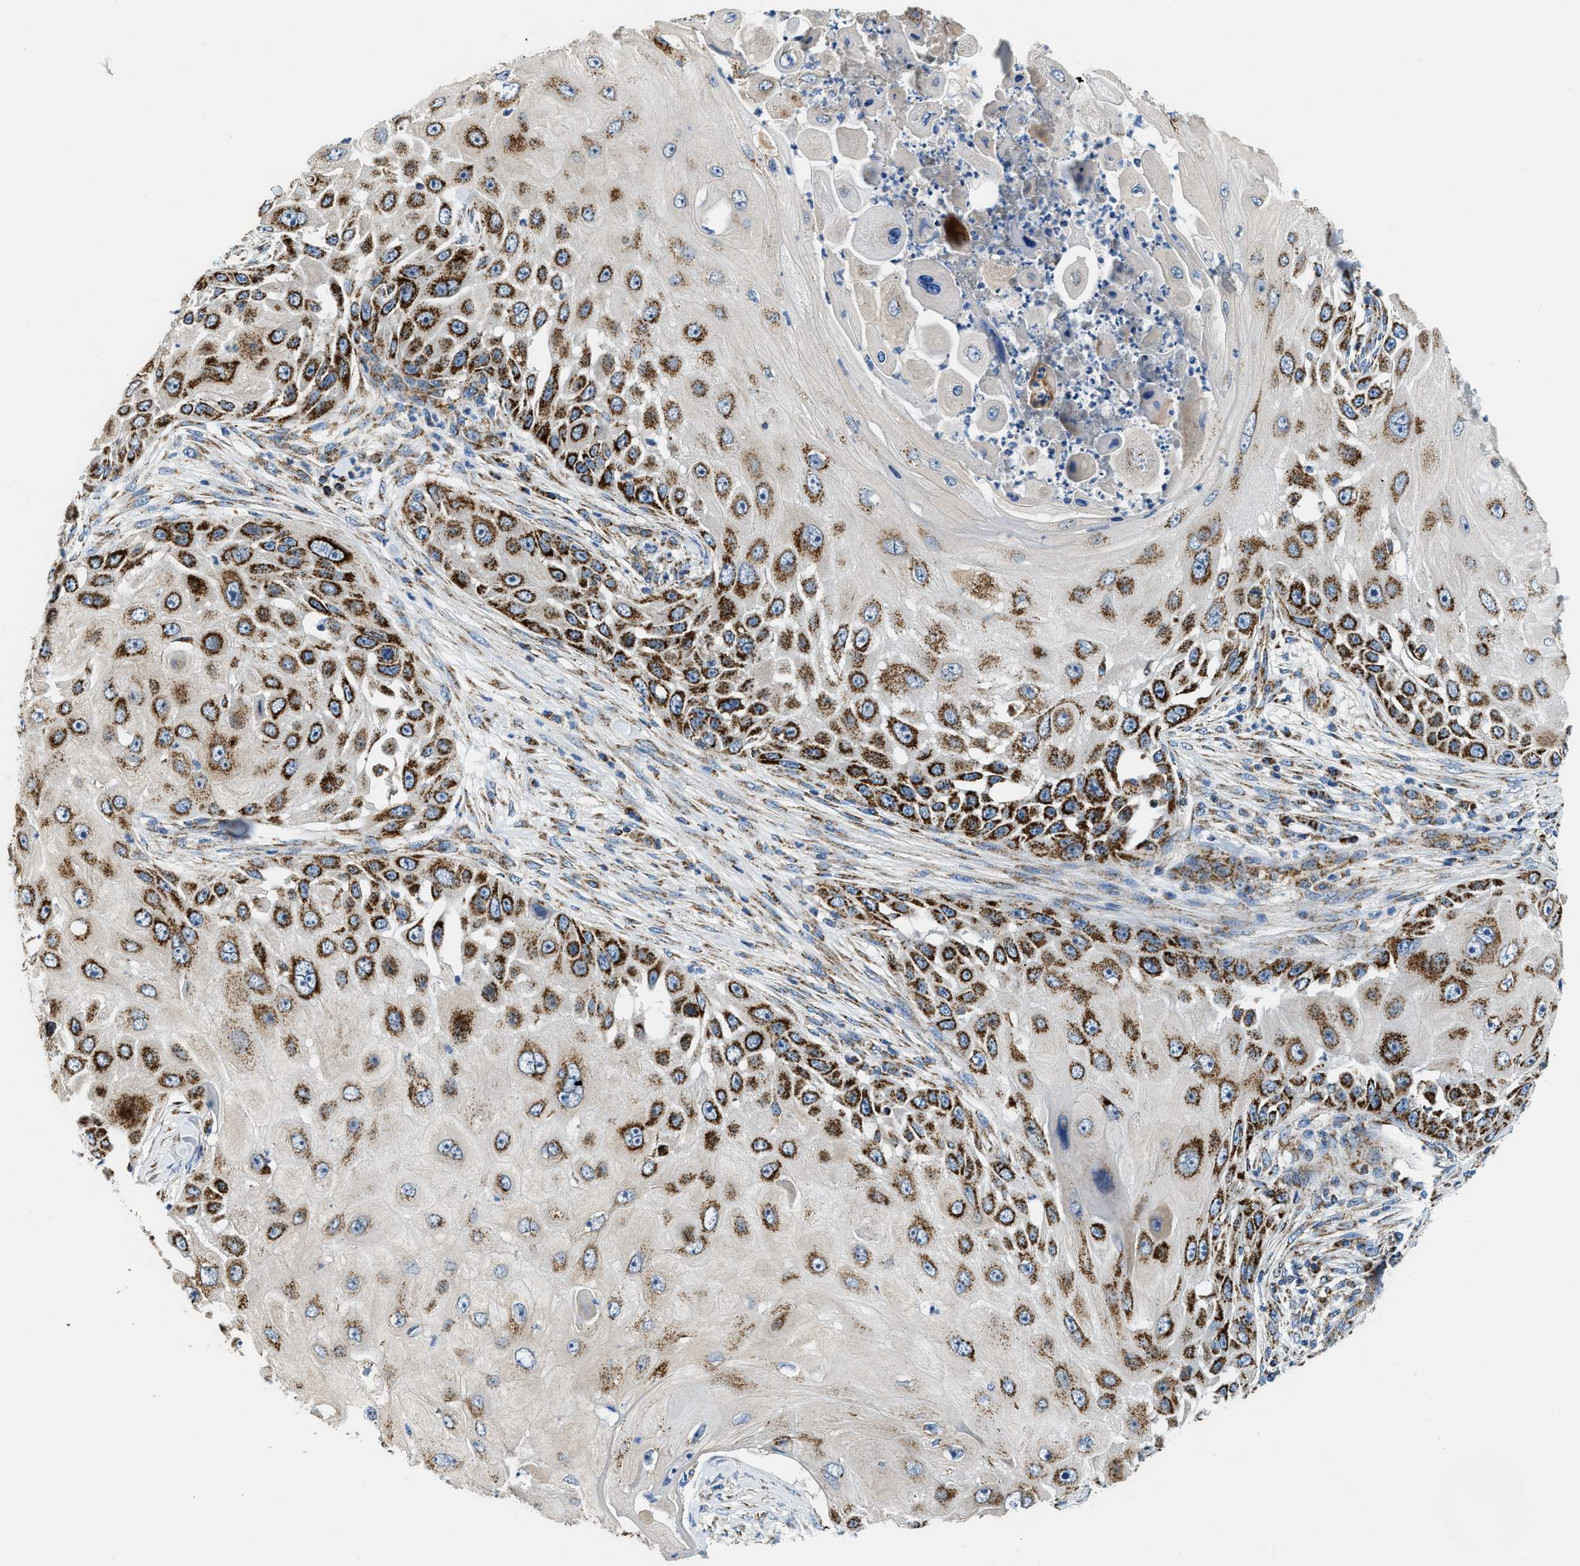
{"staining": {"intensity": "strong", "quantity": ">75%", "location": "cytoplasmic/membranous"}, "tissue": "skin cancer", "cell_type": "Tumor cells", "image_type": "cancer", "snomed": [{"axis": "morphology", "description": "Squamous cell carcinoma, NOS"}, {"axis": "topography", "description": "Skin"}], "caption": "DAB immunohistochemical staining of skin squamous cell carcinoma exhibits strong cytoplasmic/membranous protein expression in about >75% of tumor cells. The protein of interest is shown in brown color, while the nuclei are stained blue.", "gene": "STK33", "patient": {"sex": "female", "age": 44}}